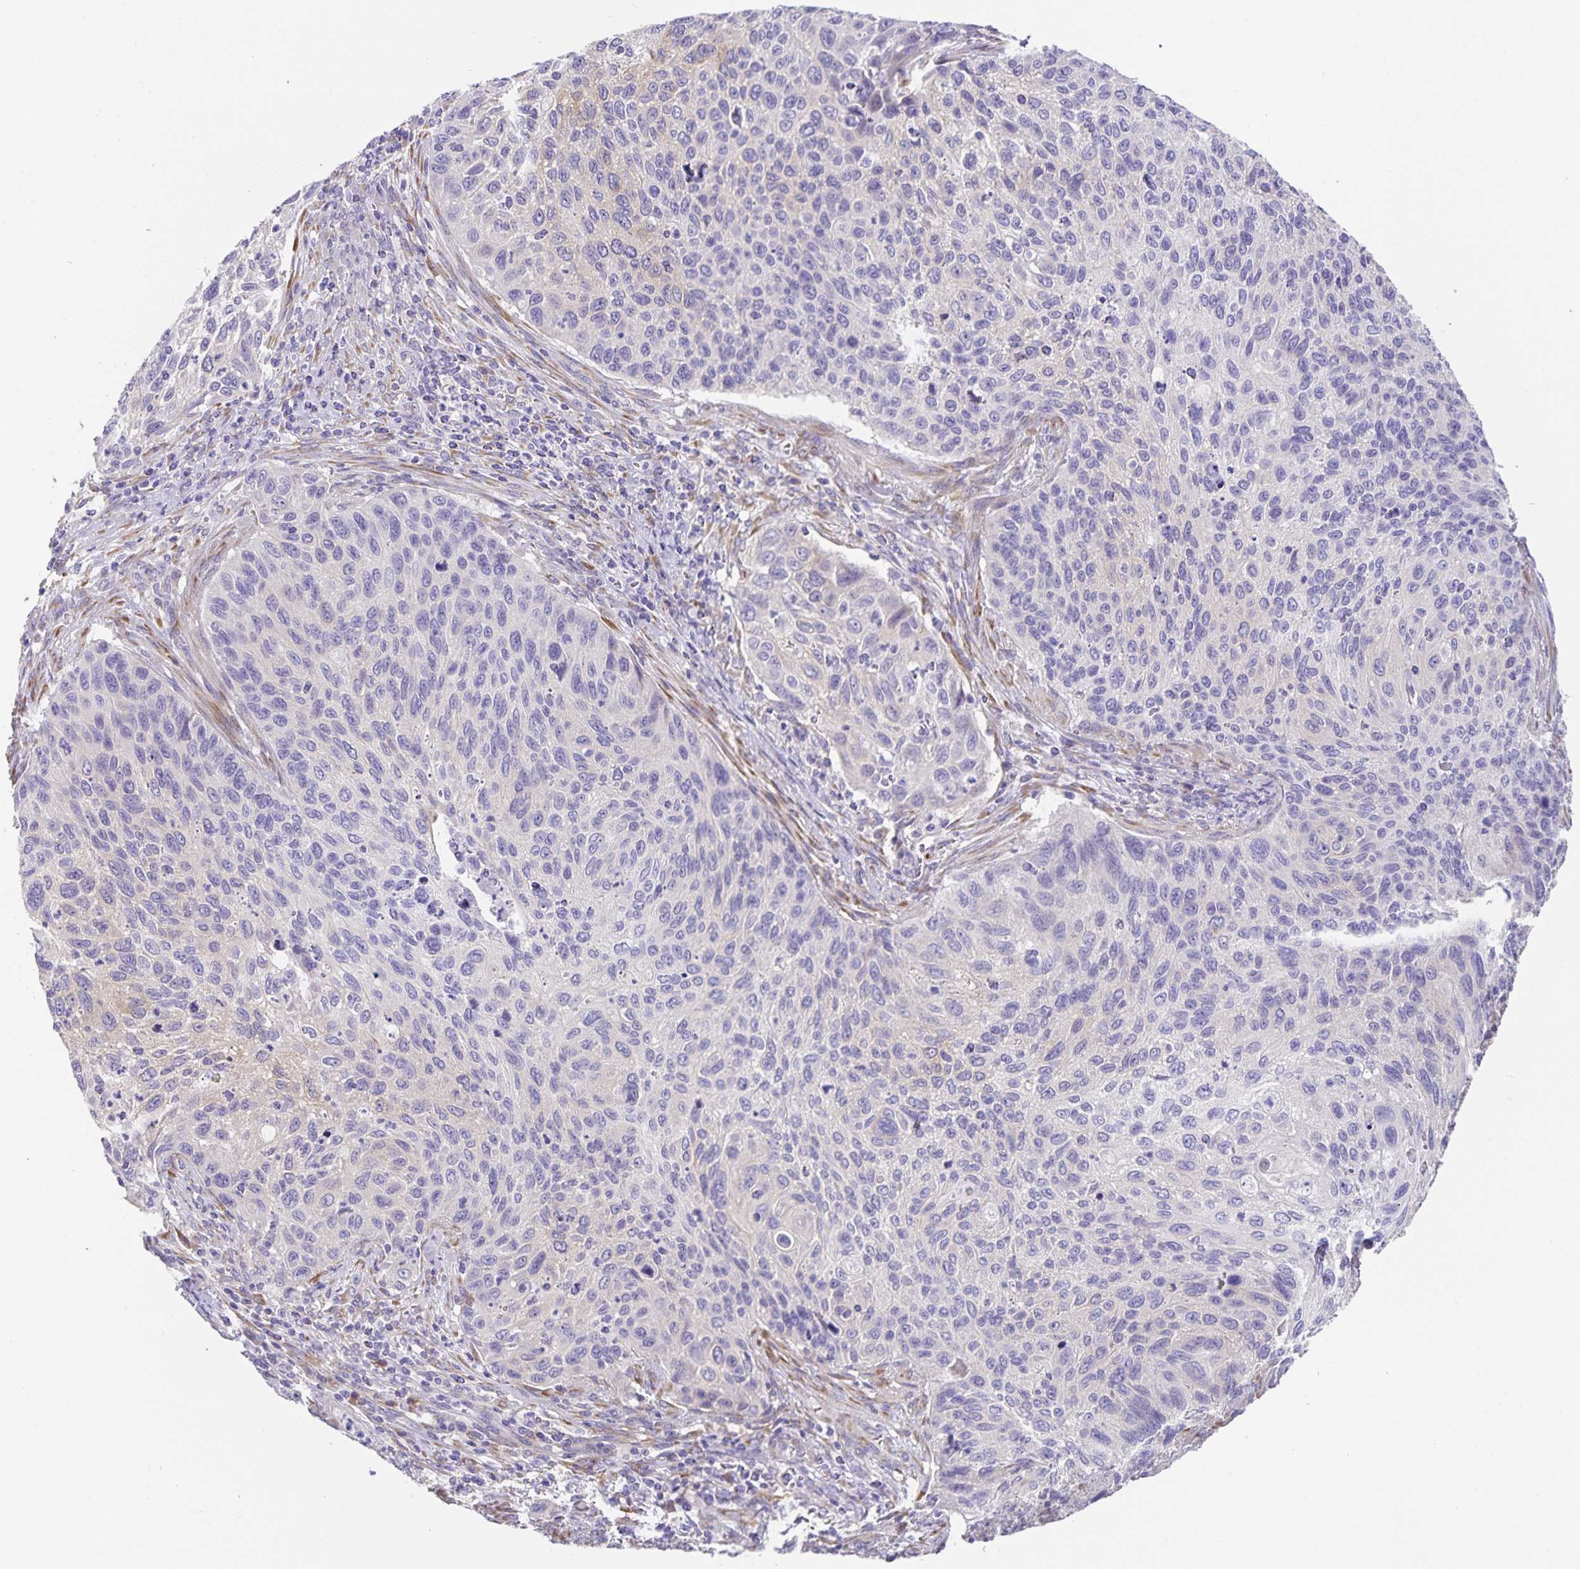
{"staining": {"intensity": "negative", "quantity": "none", "location": "none"}, "tissue": "cervical cancer", "cell_type": "Tumor cells", "image_type": "cancer", "snomed": [{"axis": "morphology", "description": "Squamous cell carcinoma, NOS"}, {"axis": "topography", "description": "Cervix"}], "caption": "A high-resolution image shows immunohistochemistry (IHC) staining of cervical cancer, which demonstrates no significant staining in tumor cells. The staining is performed using DAB brown chromogen with nuclei counter-stained in using hematoxylin.", "gene": "PRR36", "patient": {"sex": "female", "age": 70}}